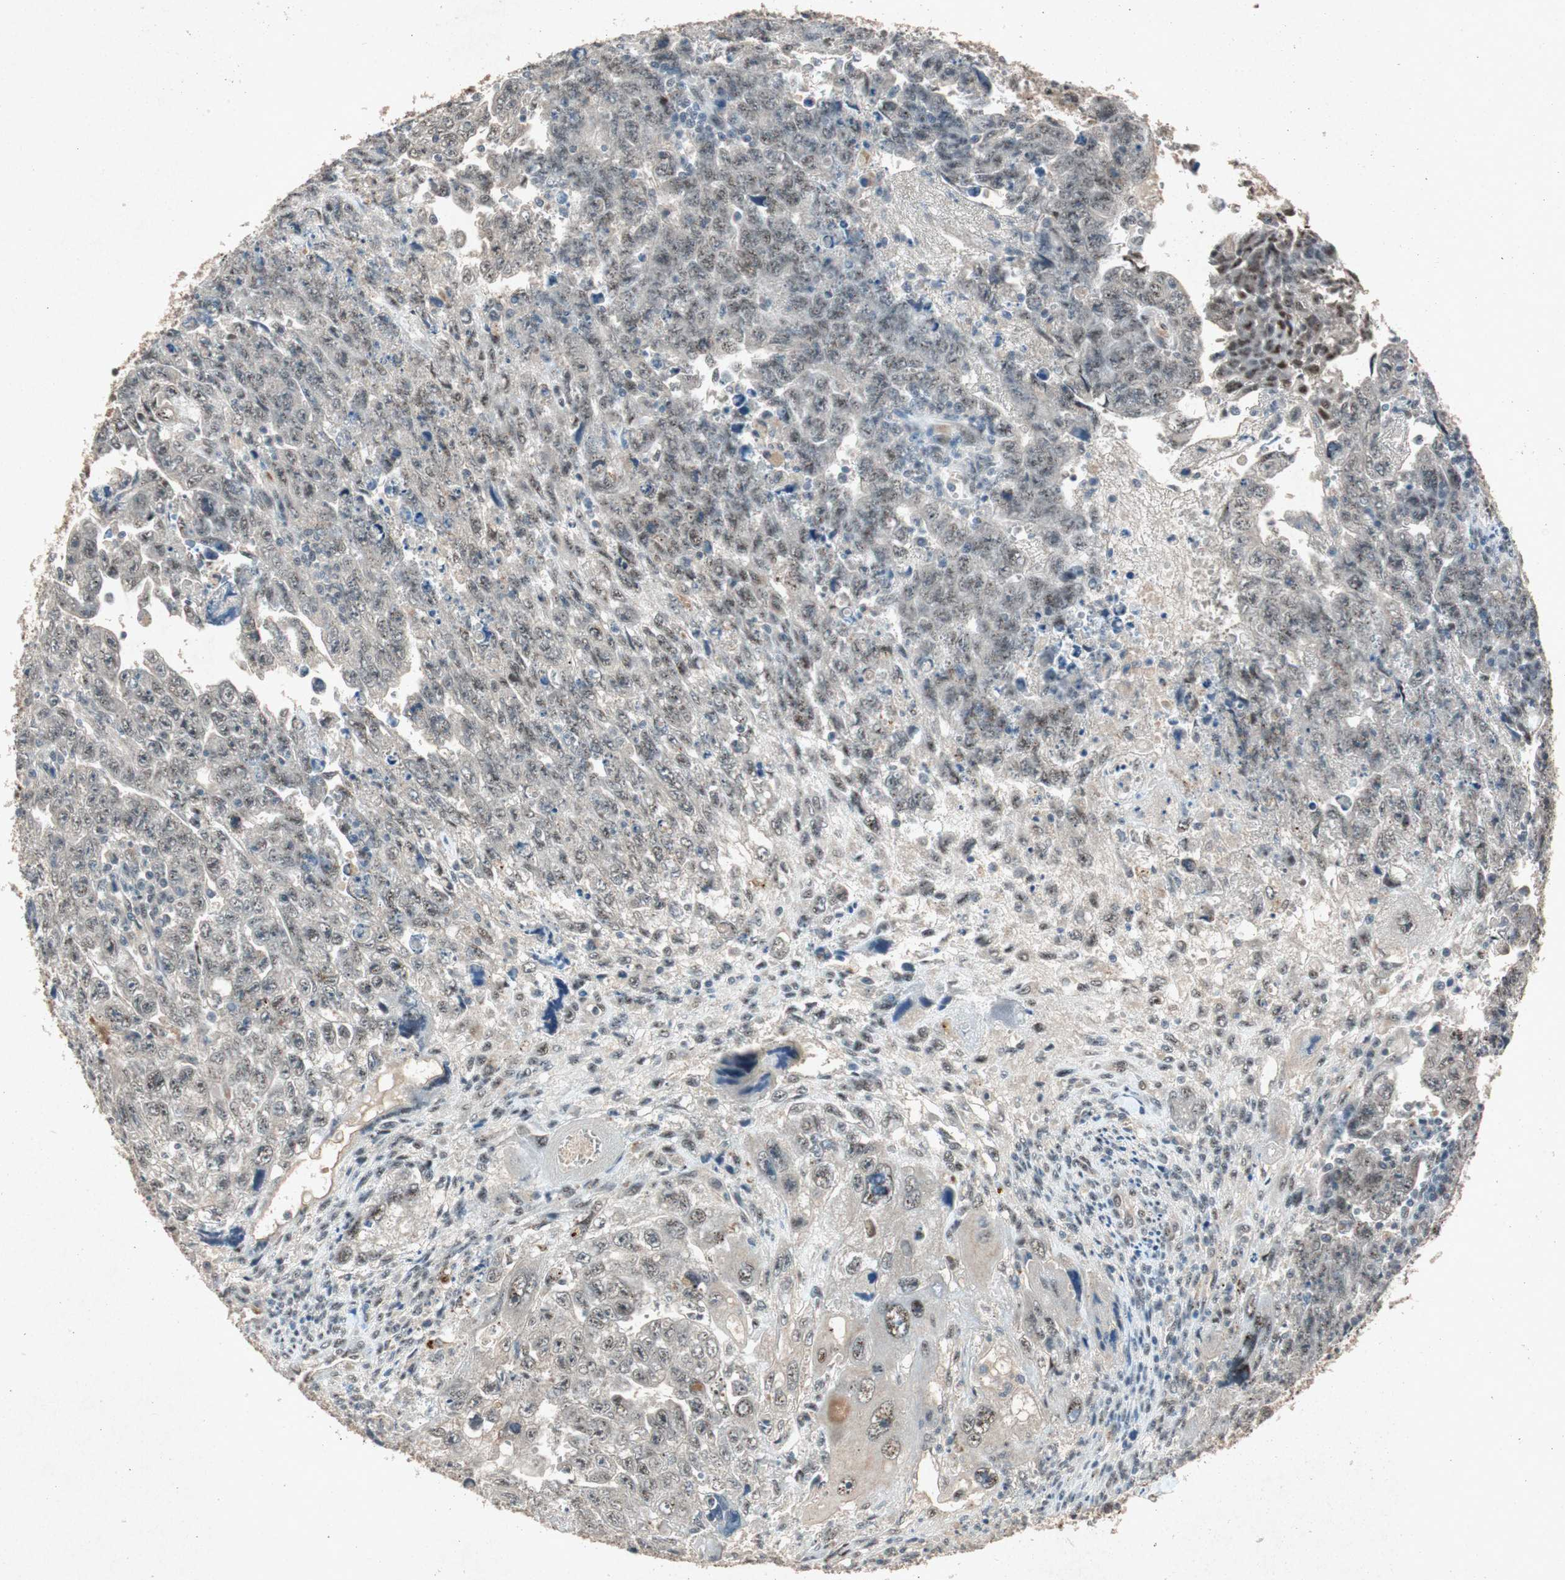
{"staining": {"intensity": "weak", "quantity": "25%-75%", "location": "nuclear"}, "tissue": "testis cancer", "cell_type": "Tumor cells", "image_type": "cancer", "snomed": [{"axis": "morphology", "description": "Carcinoma, Embryonal, NOS"}, {"axis": "topography", "description": "Testis"}], "caption": "DAB immunohistochemical staining of human testis cancer (embryonal carcinoma) reveals weak nuclear protein positivity in about 25%-75% of tumor cells.", "gene": "PML", "patient": {"sex": "male", "age": 28}}